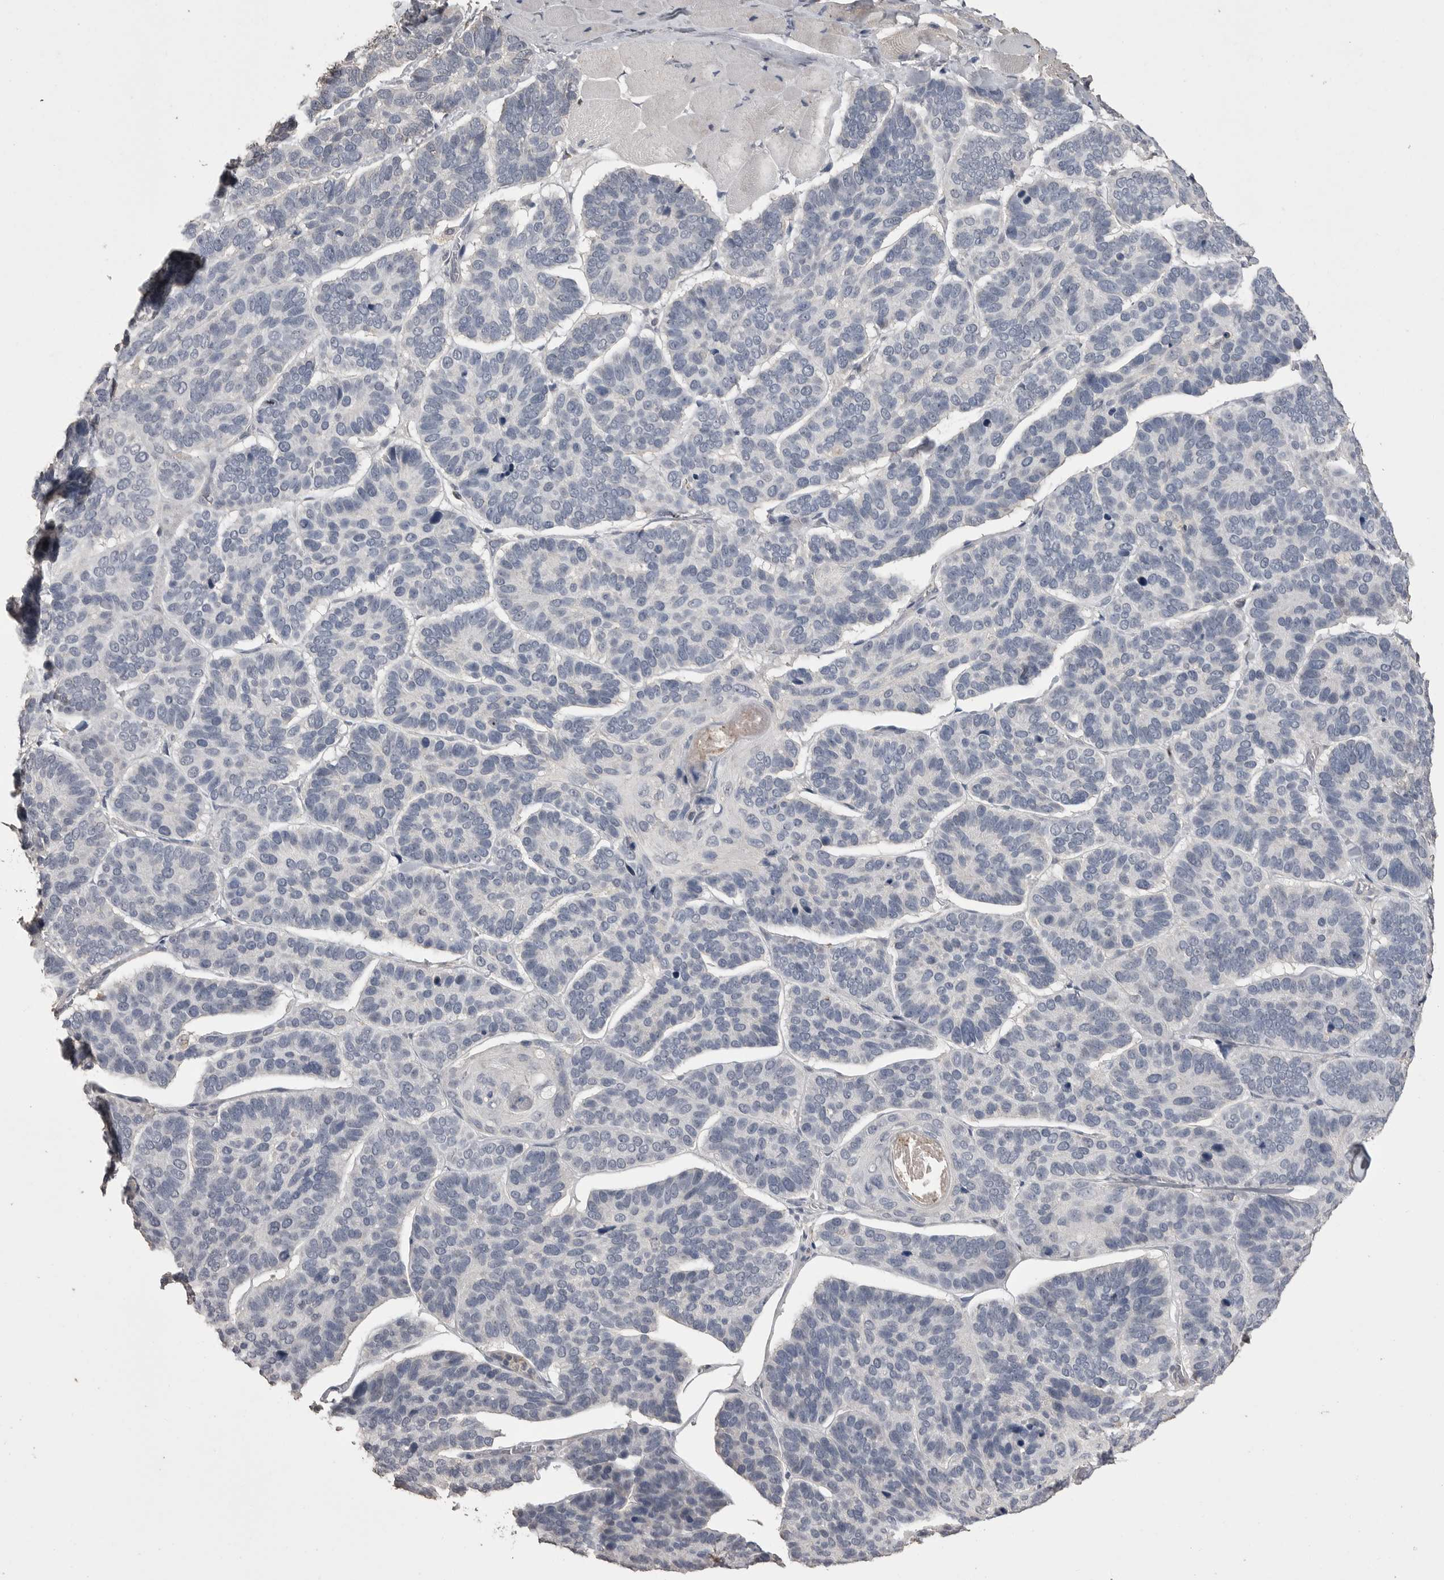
{"staining": {"intensity": "negative", "quantity": "none", "location": "none"}, "tissue": "skin cancer", "cell_type": "Tumor cells", "image_type": "cancer", "snomed": [{"axis": "morphology", "description": "Basal cell carcinoma"}, {"axis": "topography", "description": "Skin"}], "caption": "Protein analysis of skin cancer shows no significant expression in tumor cells. (DAB (3,3'-diaminobenzidine) immunohistochemistry with hematoxylin counter stain).", "gene": "MMP7", "patient": {"sex": "male", "age": 62}}